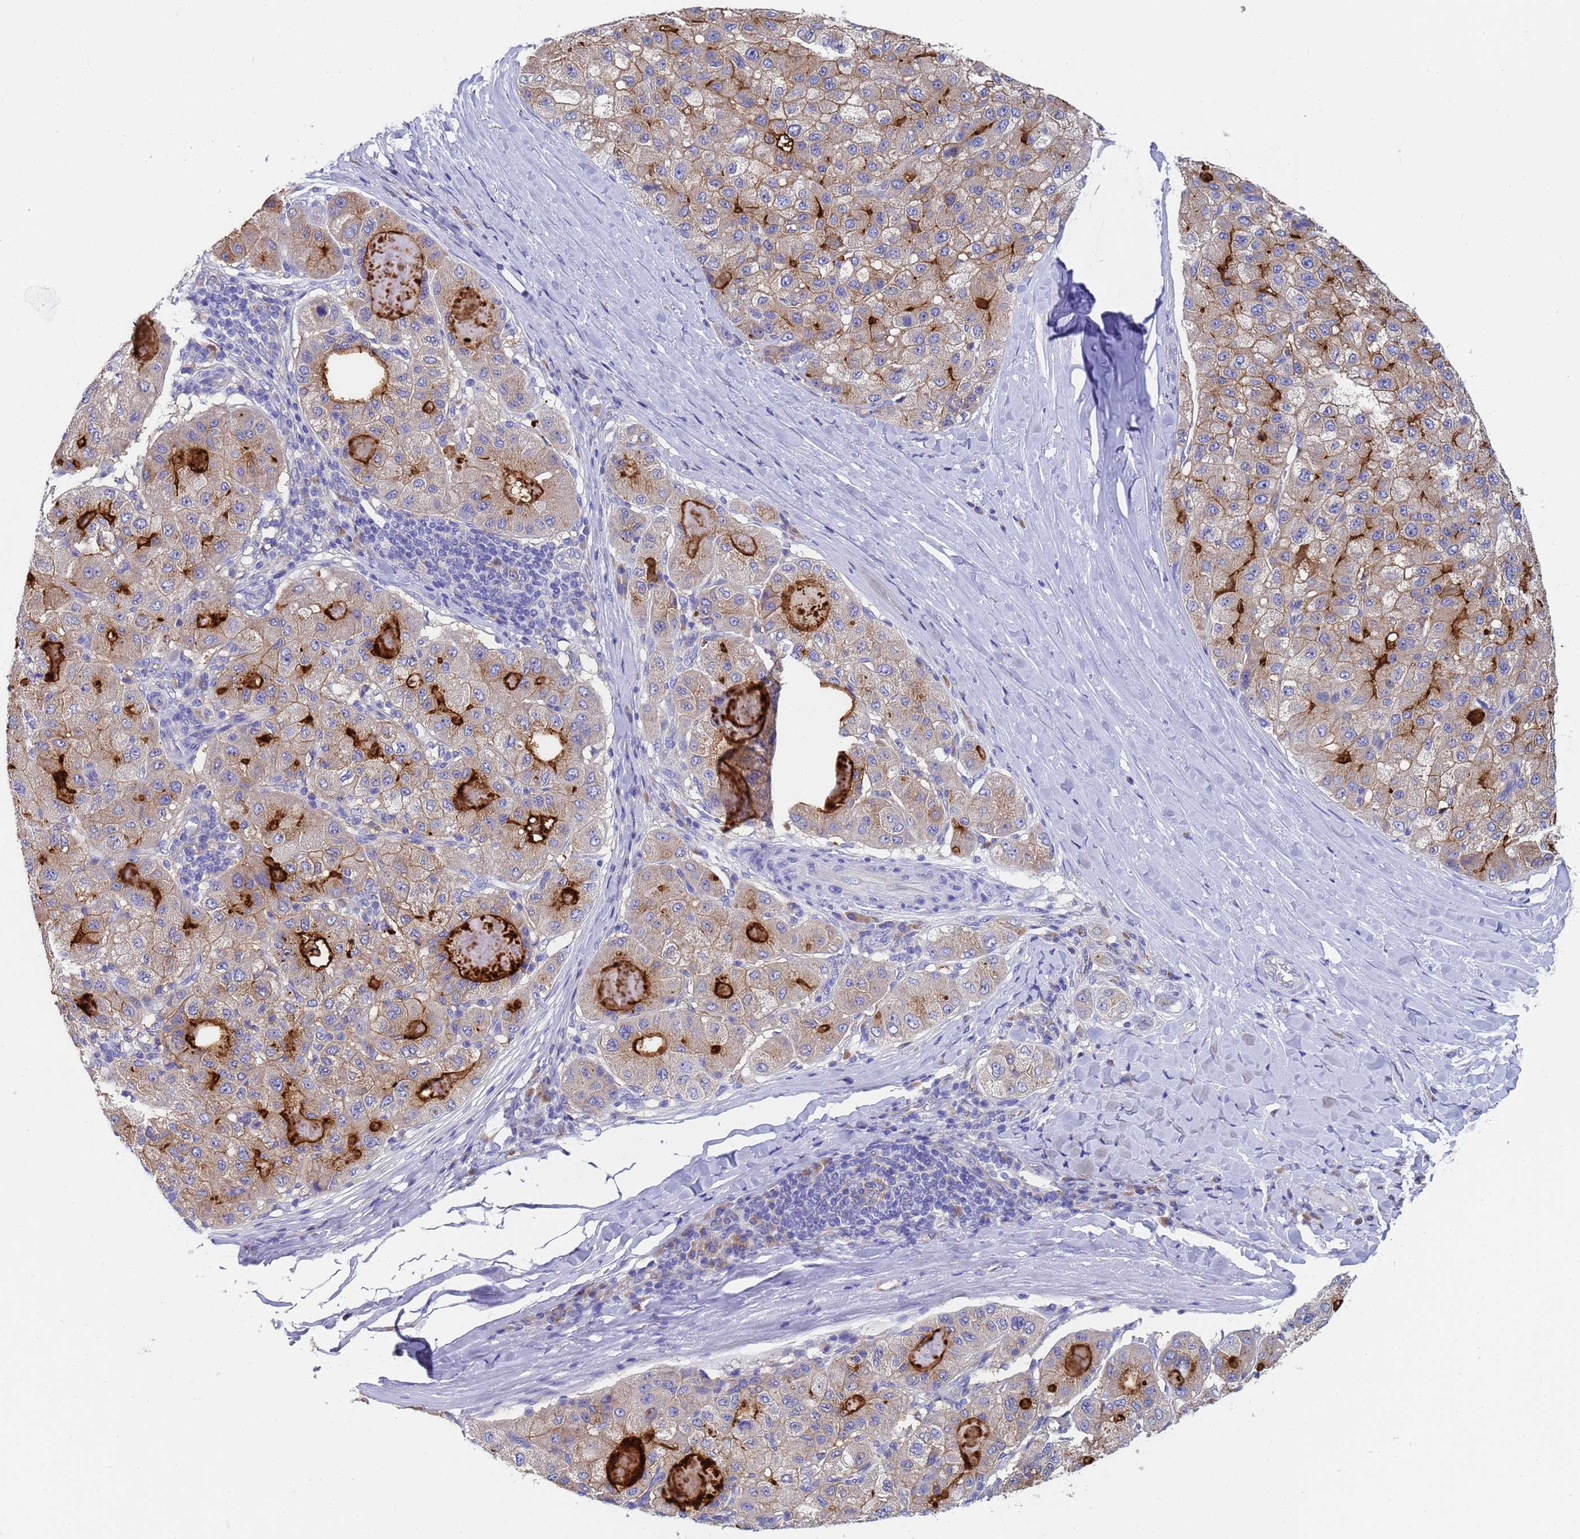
{"staining": {"intensity": "strong", "quantity": "25%-75%", "location": "cytoplasmic/membranous"}, "tissue": "liver cancer", "cell_type": "Tumor cells", "image_type": "cancer", "snomed": [{"axis": "morphology", "description": "Carcinoma, Hepatocellular, NOS"}, {"axis": "topography", "description": "Liver"}], "caption": "High-magnification brightfield microscopy of liver hepatocellular carcinoma stained with DAB (brown) and counterstained with hematoxylin (blue). tumor cells exhibit strong cytoplasmic/membranous expression is present in approximately25%-75% of cells. (DAB IHC with brightfield microscopy, high magnification).", "gene": "TM4SF4", "patient": {"sex": "male", "age": 80}}